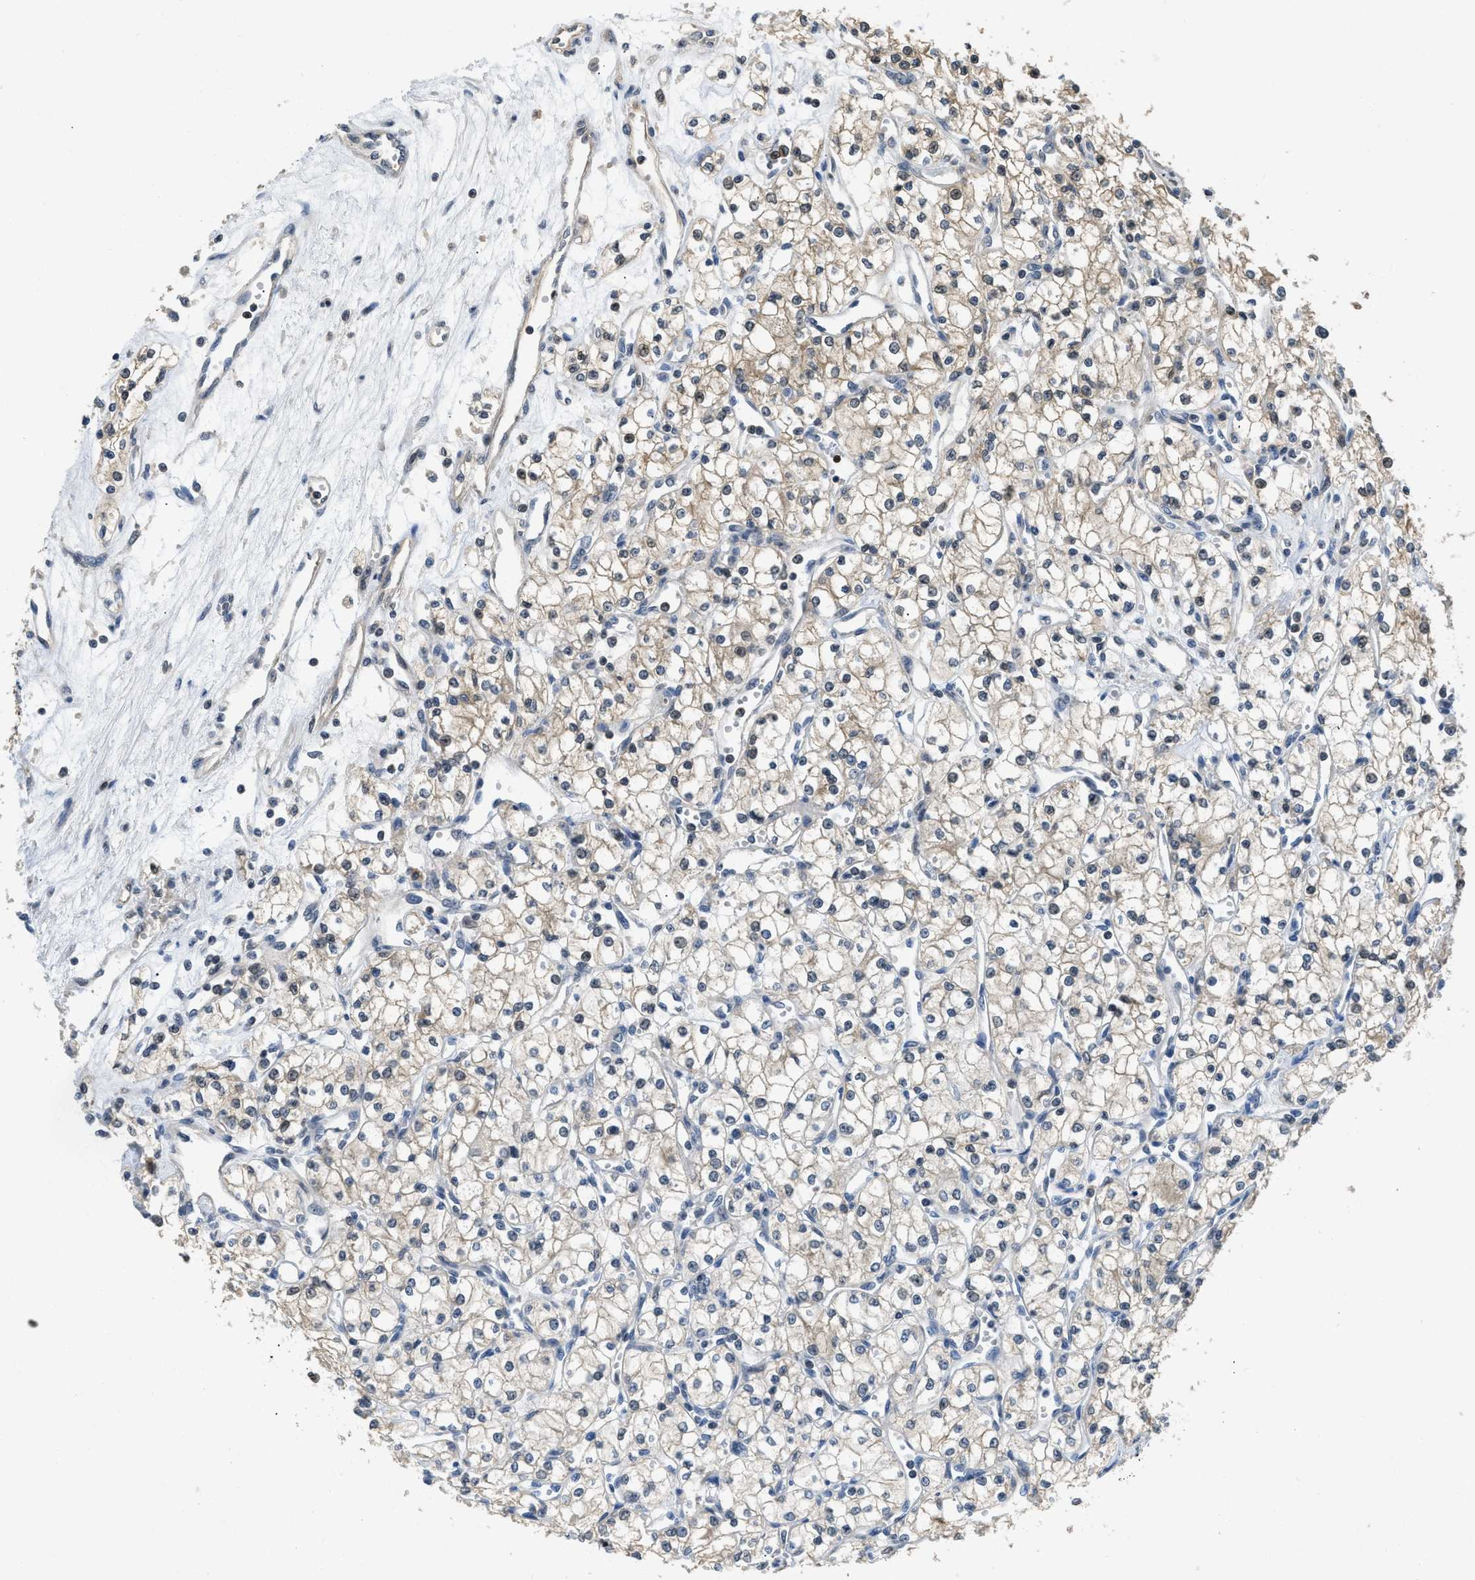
{"staining": {"intensity": "weak", "quantity": ">75%", "location": "cytoplasmic/membranous"}, "tissue": "renal cancer", "cell_type": "Tumor cells", "image_type": "cancer", "snomed": [{"axis": "morphology", "description": "Adenocarcinoma, NOS"}, {"axis": "topography", "description": "Kidney"}], "caption": "Tumor cells demonstrate weak cytoplasmic/membranous positivity in approximately >75% of cells in renal cancer (adenocarcinoma). Nuclei are stained in blue.", "gene": "TES", "patient": {"sex": "male", "age": 59}}